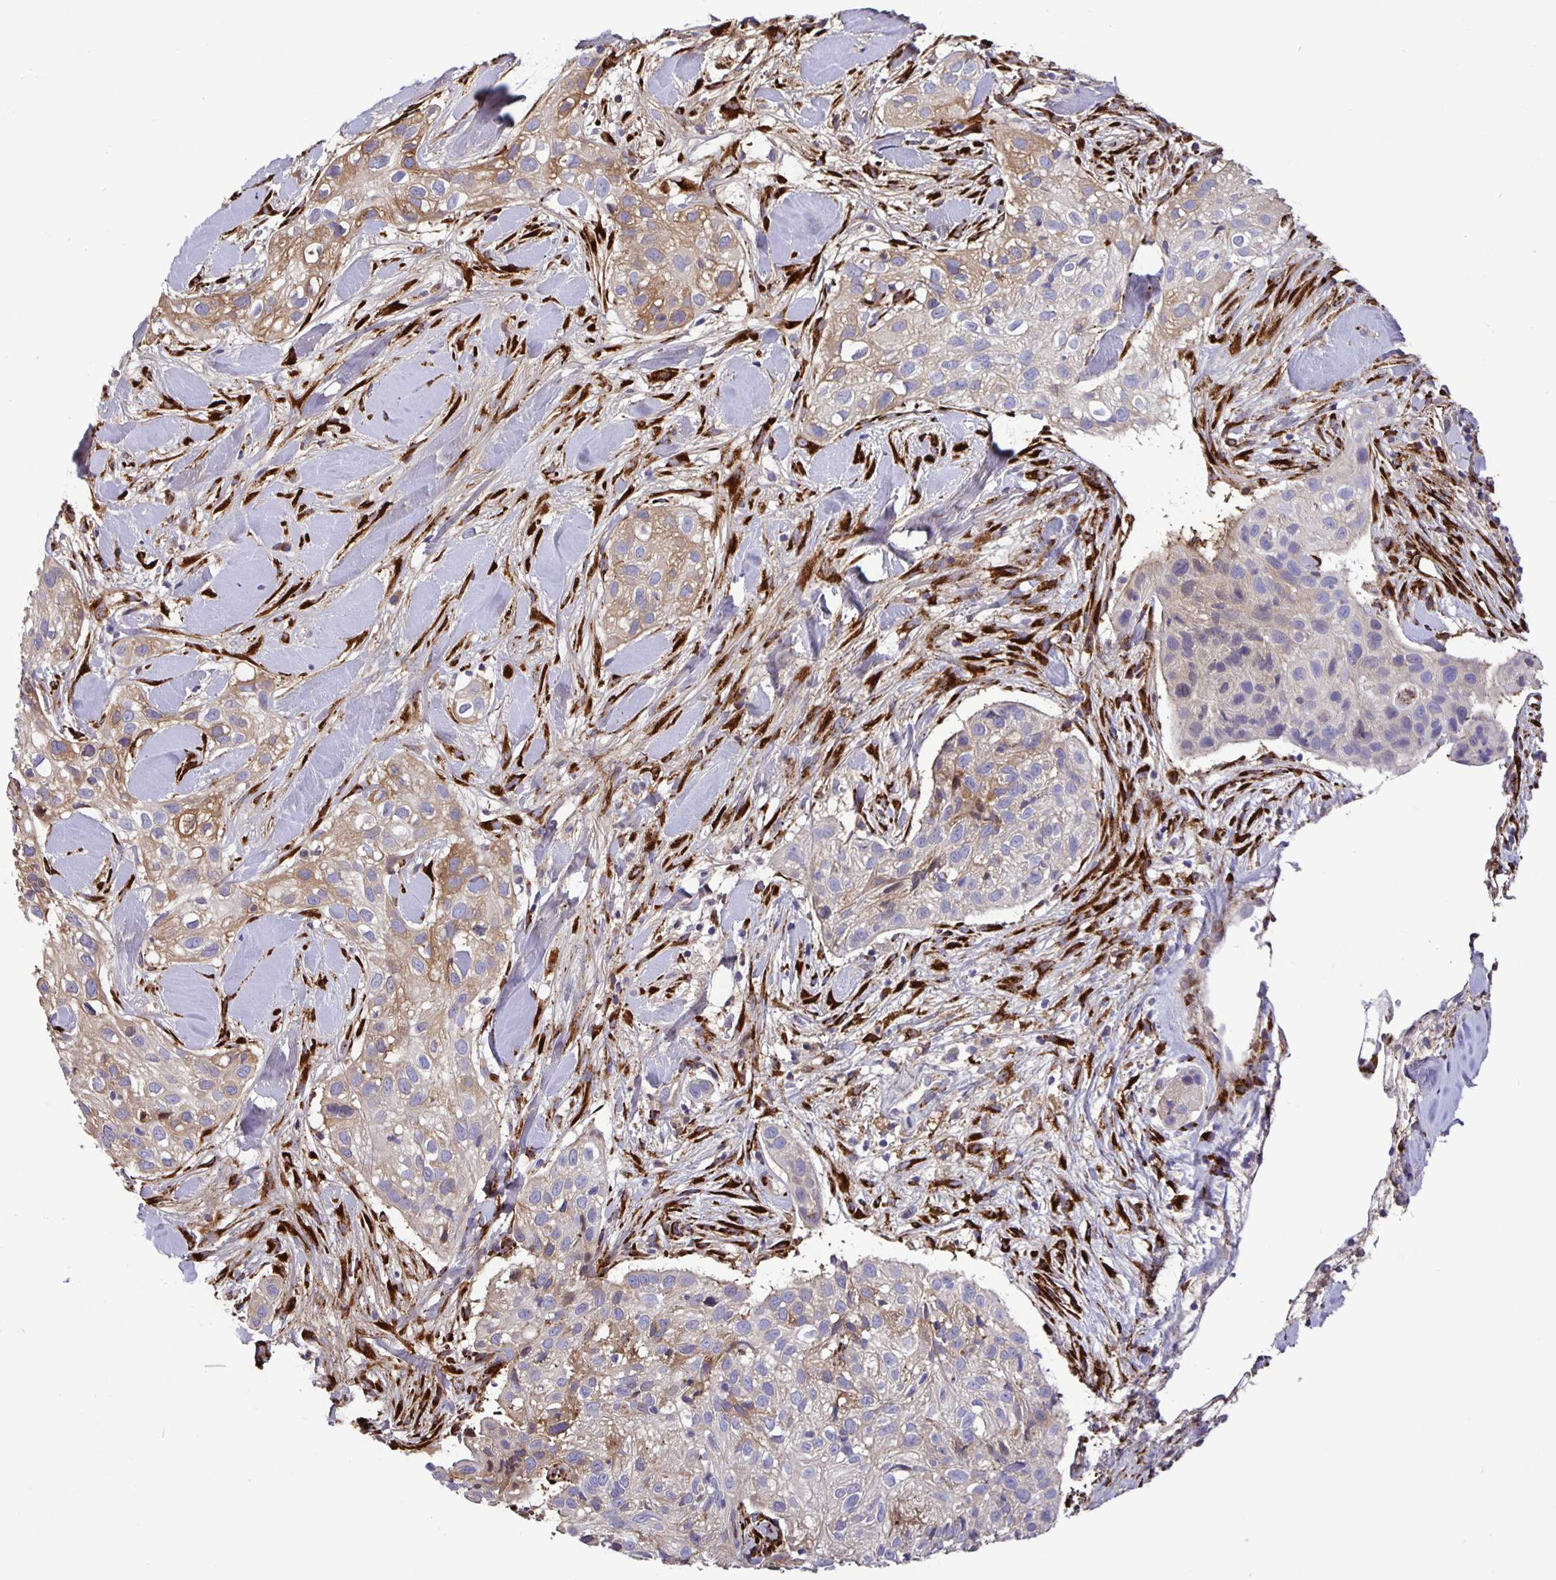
{"staining": {"intensity": "weak", "quantity": "25%-75%", "location": "cytoplasmic/membranous"}, "tissue": "skin cancer", "cell_type": "Tumor cells", "image_type": "cancer", "snomed": [{"axis": "morphology", "description": "Squamous cell carcinoma, NOS"}, {"axis": "topography", "description": "Skin"}], "caption": "Immunohistochemical staining of skin cancer (squamous cell carcinoma) displays low levels of weak cytoplasmic/membranous staining in about 25%-75% of tumor cells. The staining was performed using DAB (3,3'-diaminobenzidine), with brown indicating positive protein expression. Nuclei are stained blue with hematoxylin.", "gene": "EML6", "patient": {"sex": "male", "age": 82}}